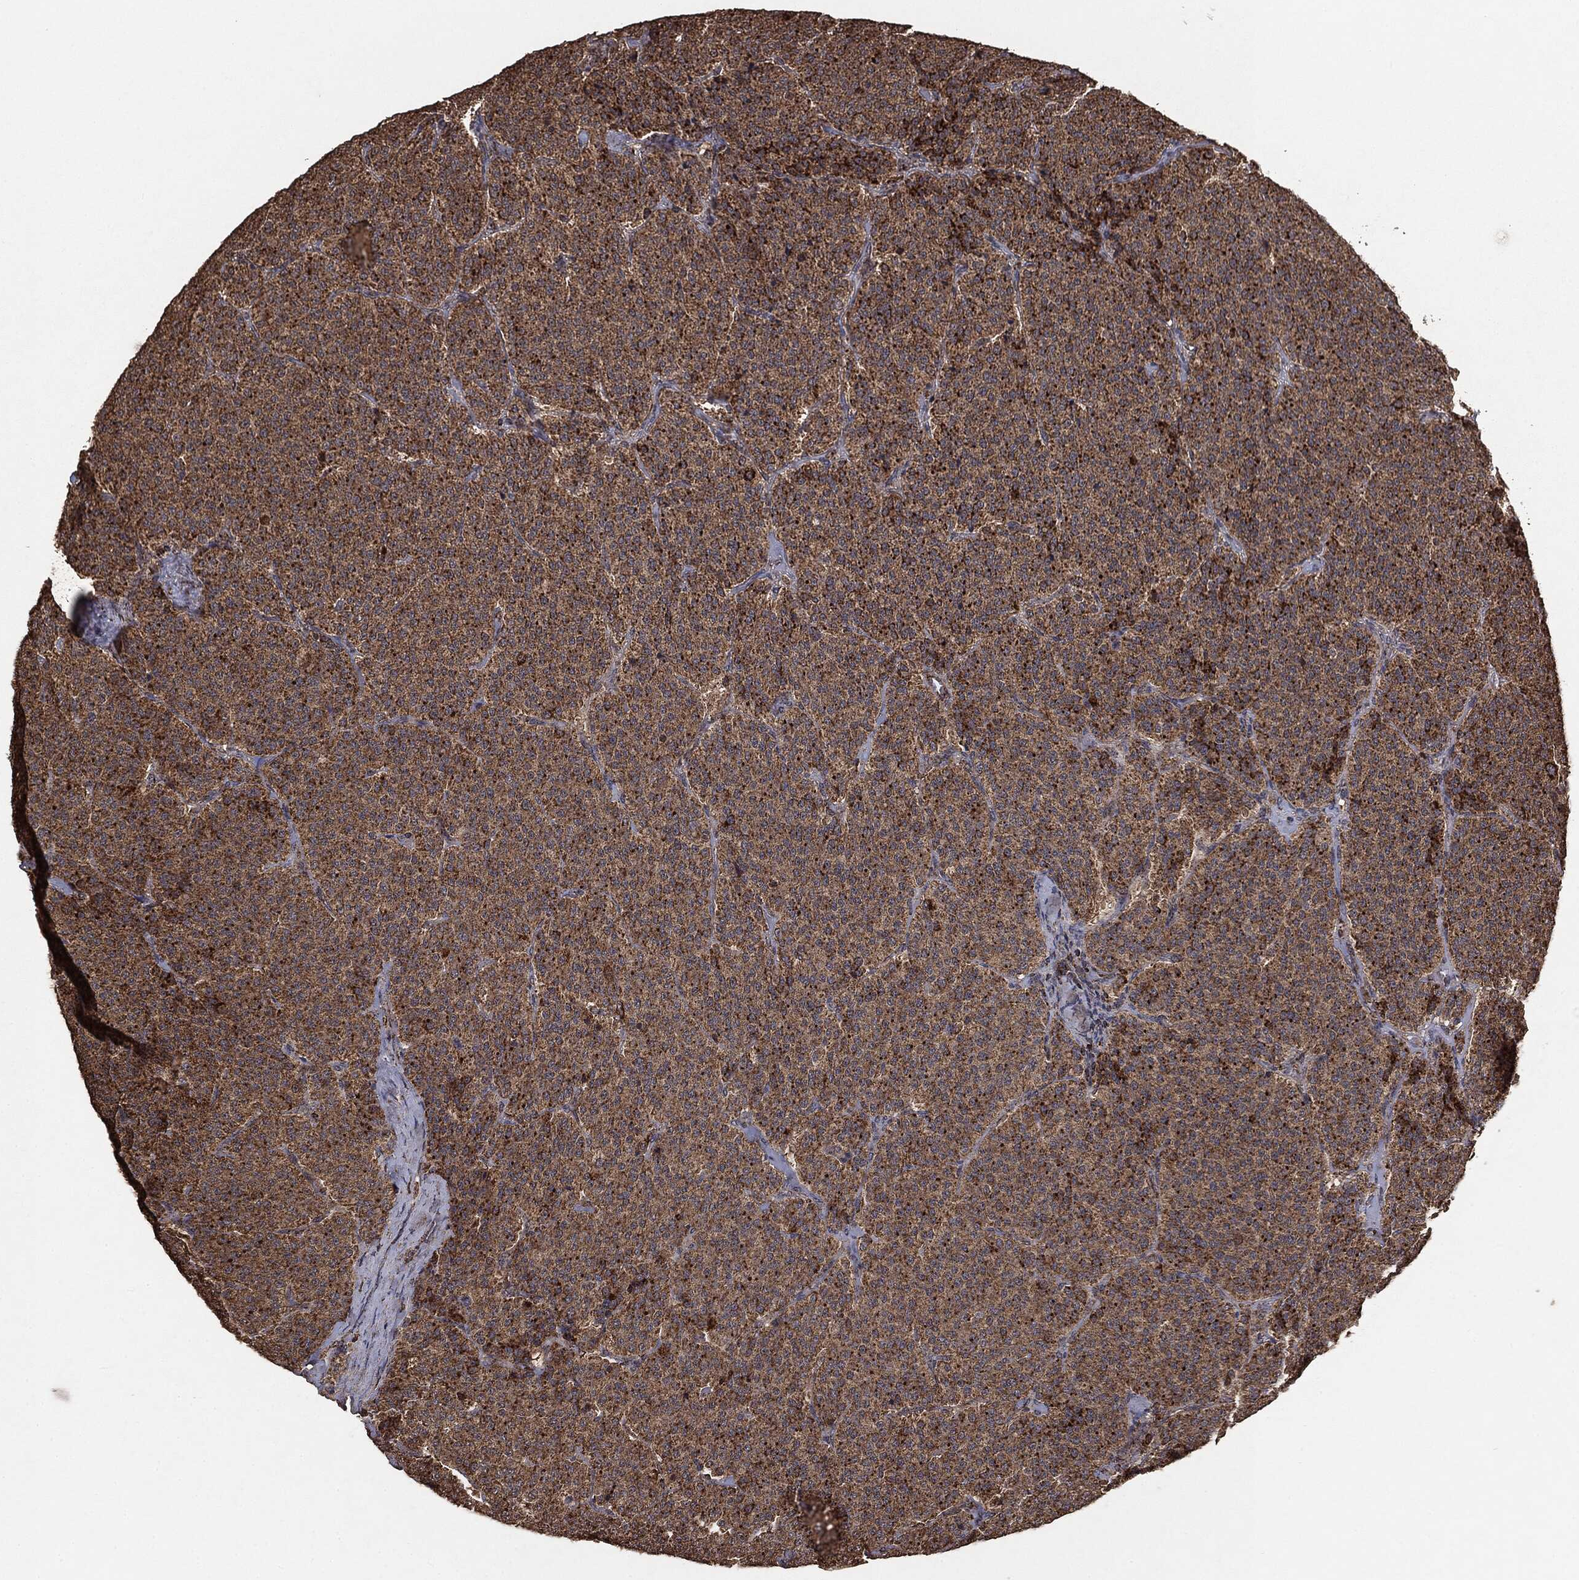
{"staining": {"intensity": "strong", "quantity": ">75%", "location": "cytoplasmic/membranous"}, "tissue": "carcinoid", "cell_type": "Tumor cells", "image_type": "cancer", "snomed": [{"axis": "morphology", "description": "Carcinoid, malignant, NOS"}, {"axis": "topography", "description": "Small intestine"}], "caption": "Brown immunohistochemical staining in carcinoid (malignant) exhibits strong cytoplasmic/membranous staining in approximately >75% of tumor cells. Immunohistochemistry stains the protein in brown and the nuclei are stained blue.", "gene": "MTOR", "patient": {"sex": "female", "age": 58}}